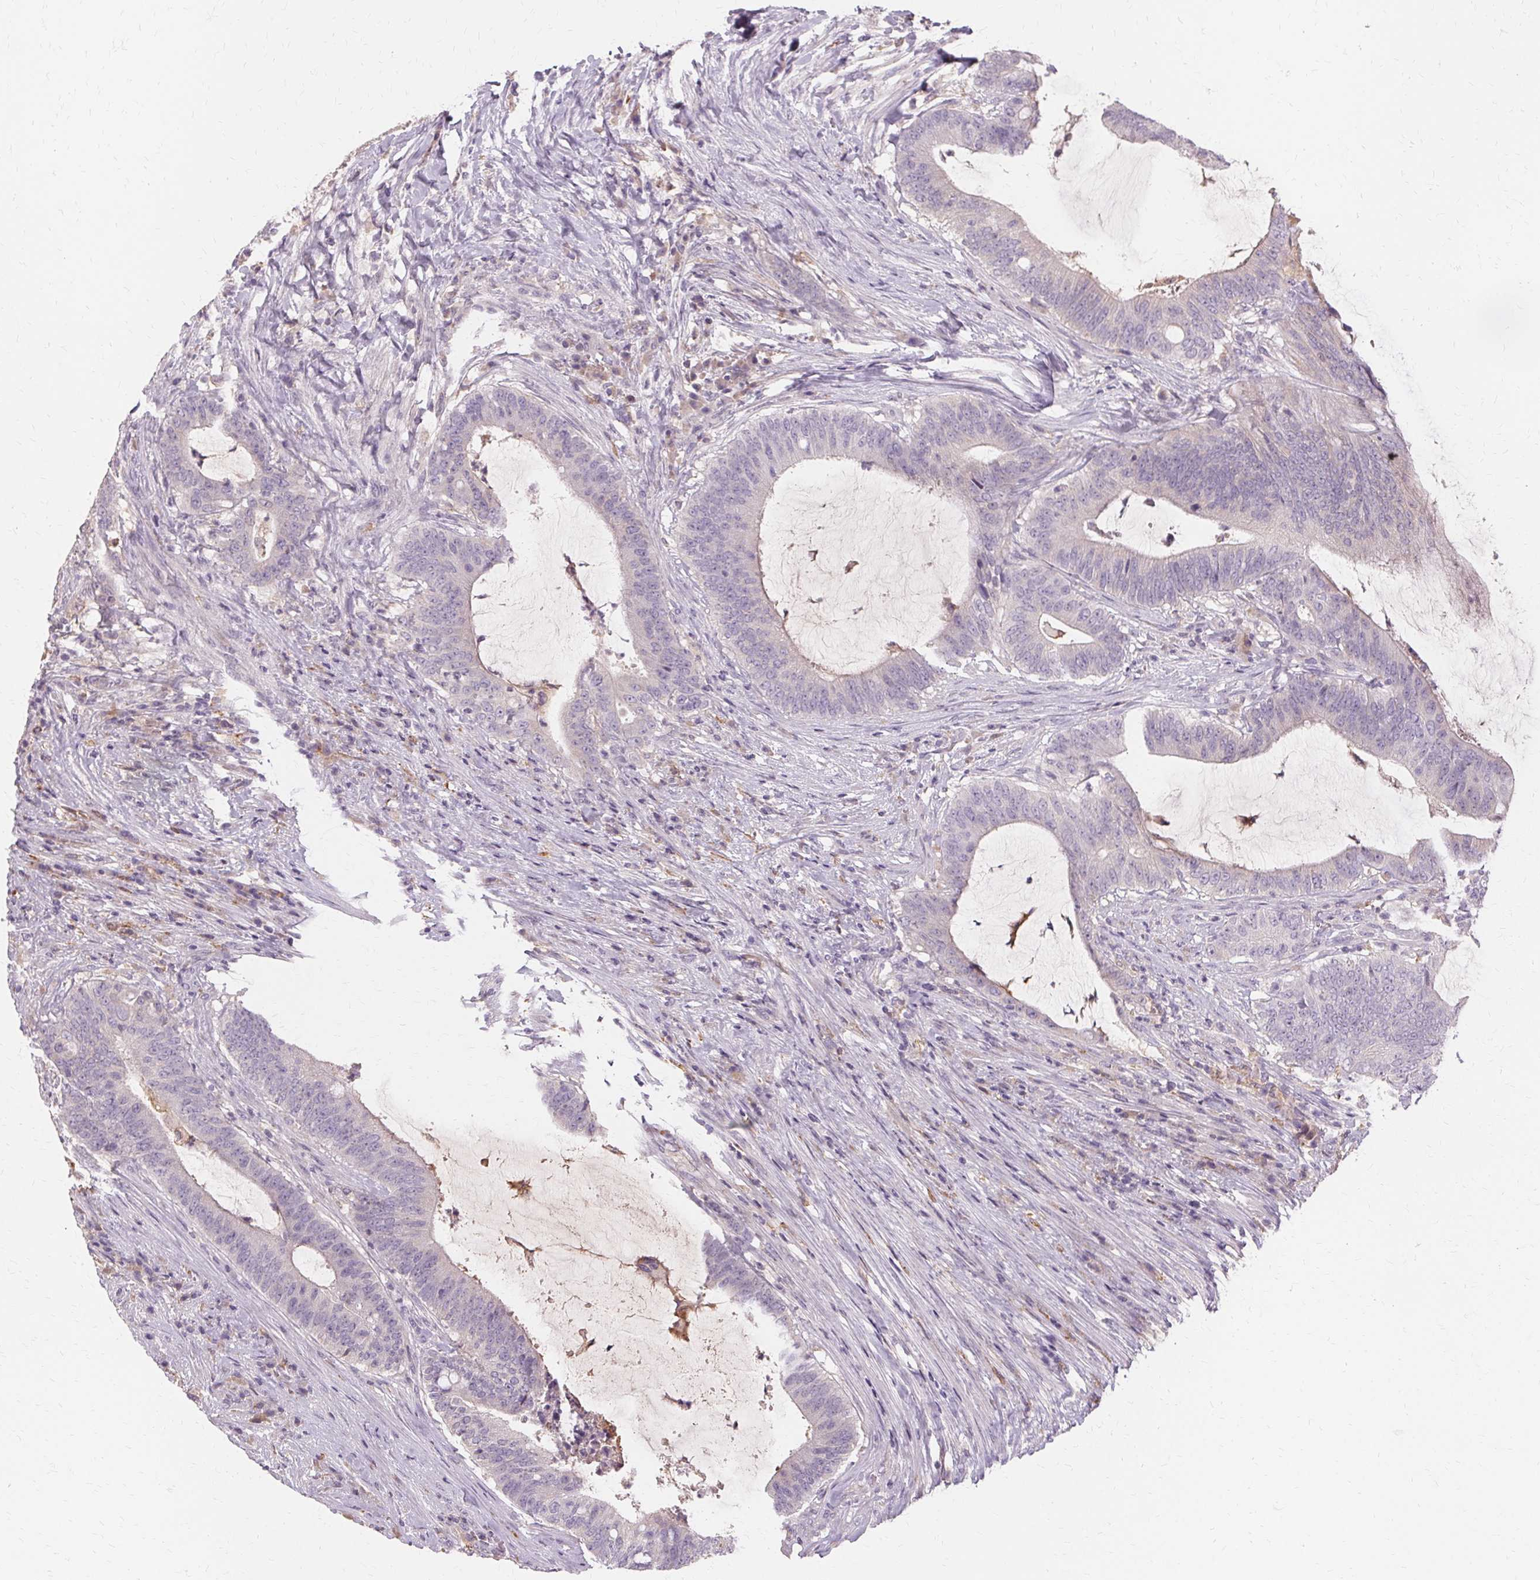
{"staining": {"intensity": "negative", "quantity": "none", "location": "none"}, "tissue": "colorectal cancer", "cell_type": "Tumor cells", "image_type": "cancer", "snomed": [{"axis": "morphology", "description": "Adenocarcinoma, NOS"}, {"axis": "topography", "description": "Colon"}], "caption": "Immunohistochemical staining of adenocarcinoma (colorectal) demonstrates no significant expression in tumor cells. (DAB (3,3'-diaminobenzidine) IHC with hematoxylin counter stain).", "gene": "IFNGR1", "patient": {"sex": "female", "age": 43}}